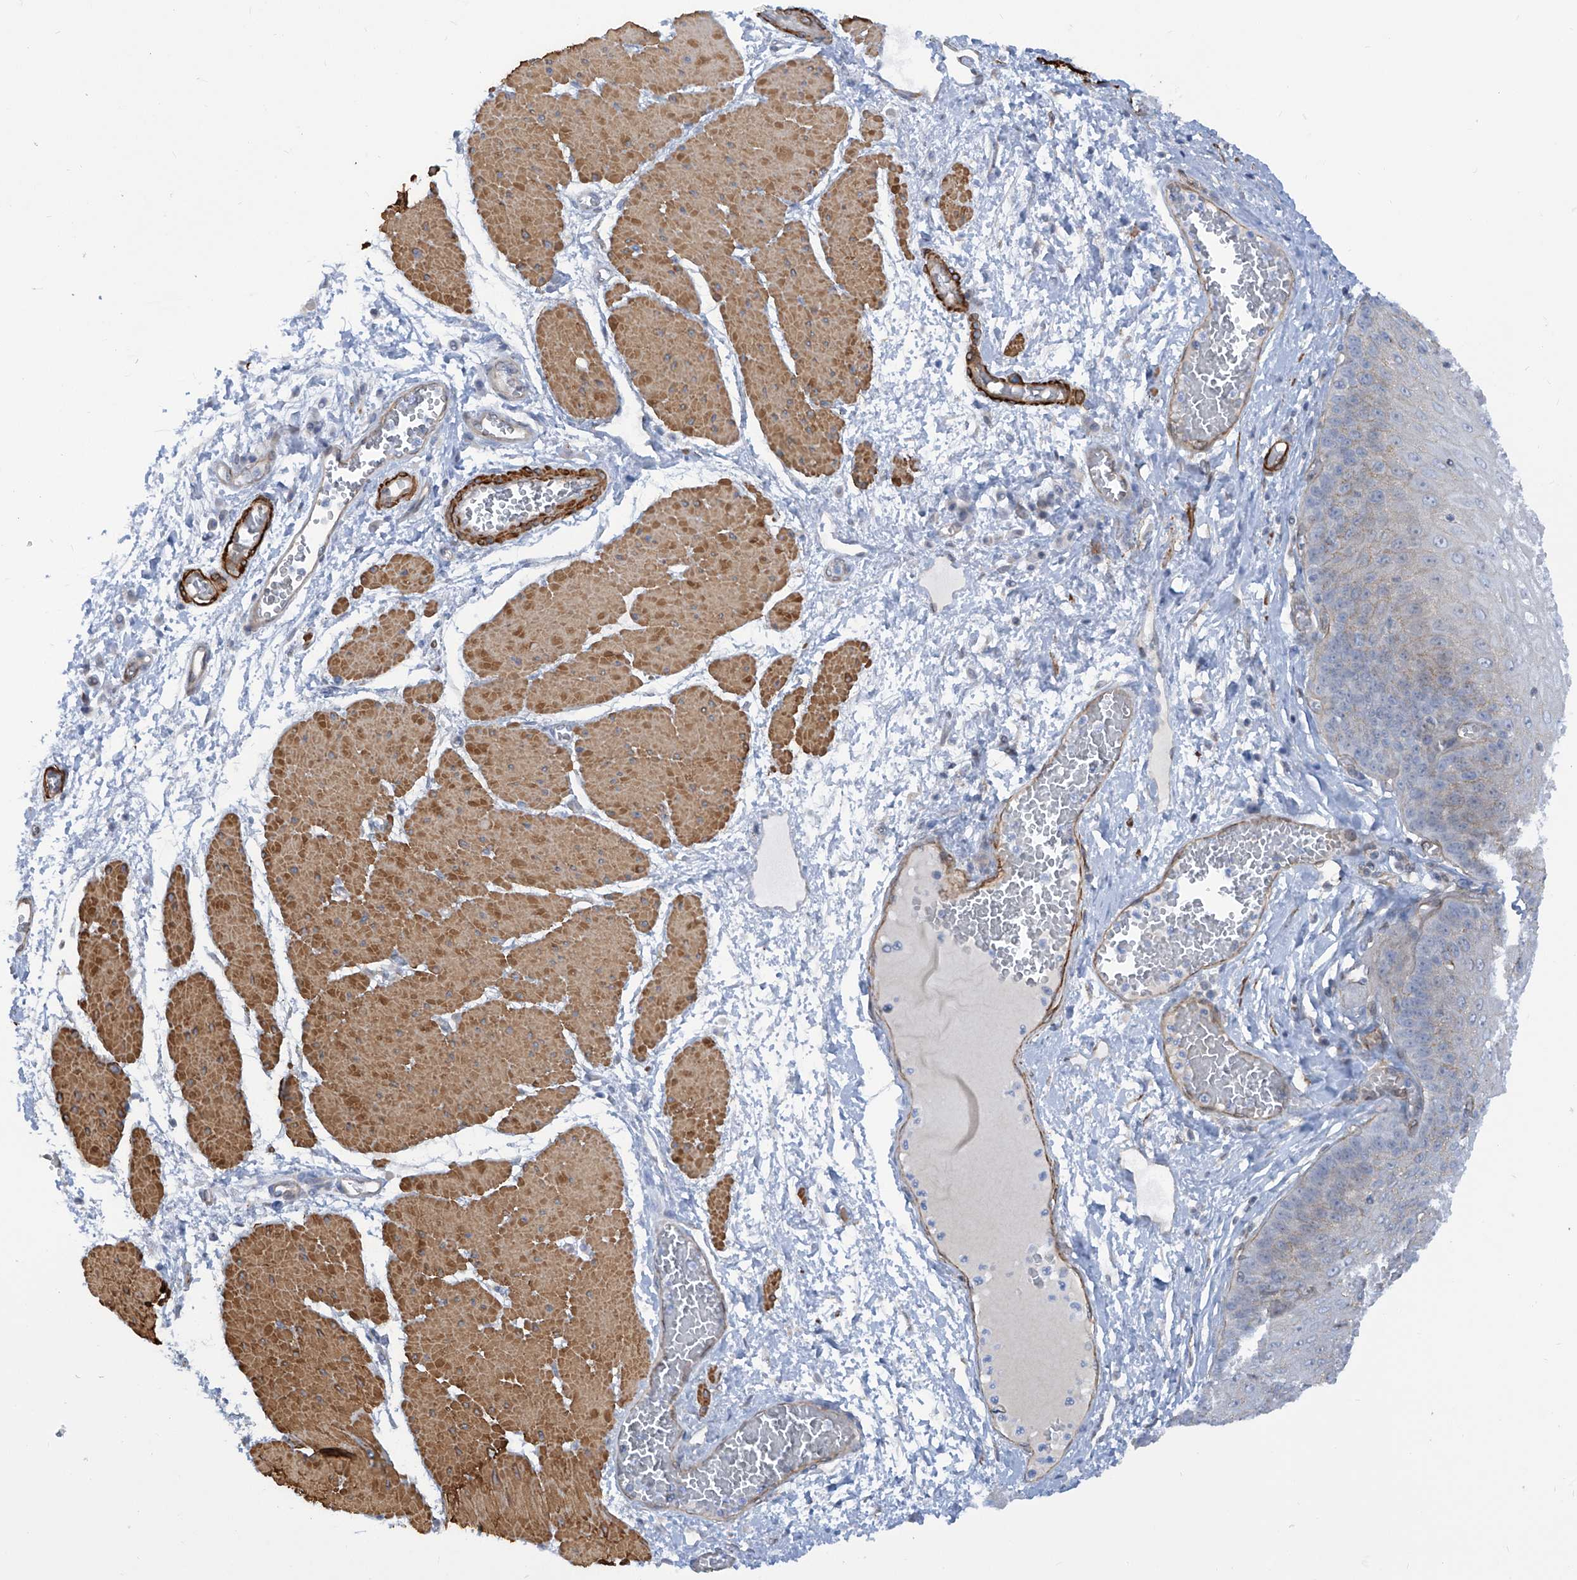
{"staining": {"intensity": "weak", "quantity": "25%-75%", "location": "cytoplasmic/membranous"}, "tissue": "esophagus", "cell_type": "Squamous epithelial cells", "image_type": "normal", "snomed": [{"axis": "morphology", "description": "Normal tissue, NOS"}, {"axis": "topography", "description": "Esophagus"}], "caption": "Immunohistochemistry (DAB (3,3'-diaminobenzidine)) staining of benign esophagus displays weak cytoplasmic/membranous protein expression in about 25%-75% of squamous epithelial cells. The protein is shown in brown color, while the nuclei are stained blue.", "gene": "ZNF490", "patient": {"sex": "male", "age": 60}}